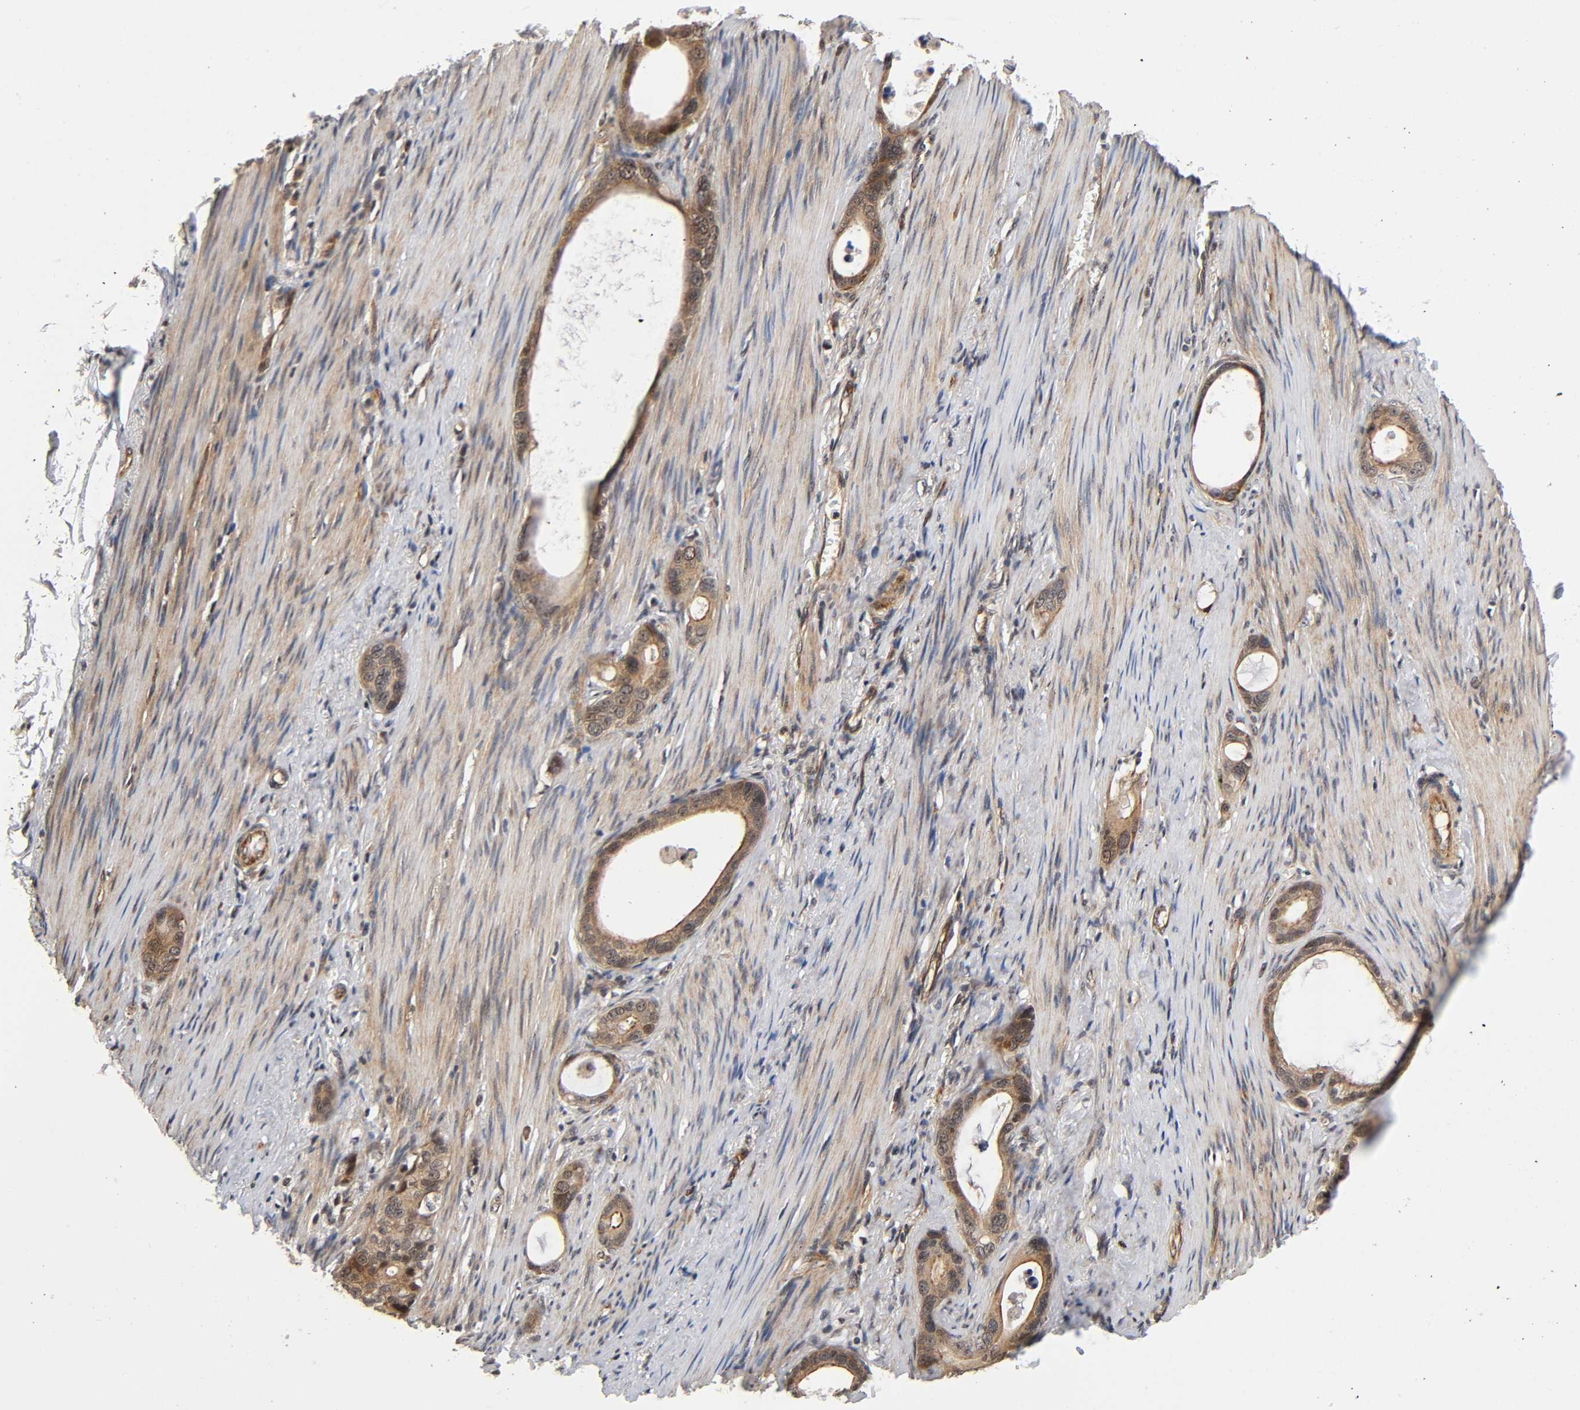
{"staining": {"intensity": "moderate", "quantity": "25%-75%", "location": "cytoplasmic/membranous"}, "tissue": "stomach cancer", "cell_type": "Tumor cells", "image_type": "cancer", "snomed": [{"axis": "morphology", "description": "Adenocarcinoma, NOS"}, {"axis": "topography", "description": "Stomach"}], "caption": "This is an image of immunohistochemistry (IHC) staining of adenocarcinoma (stomach), which shows moderate staining in the cytoplasmic/membranous of tumor cells.", "gene": "IQCJ-SCHIP1", "patient": {"sex": "female", "age": 75}}